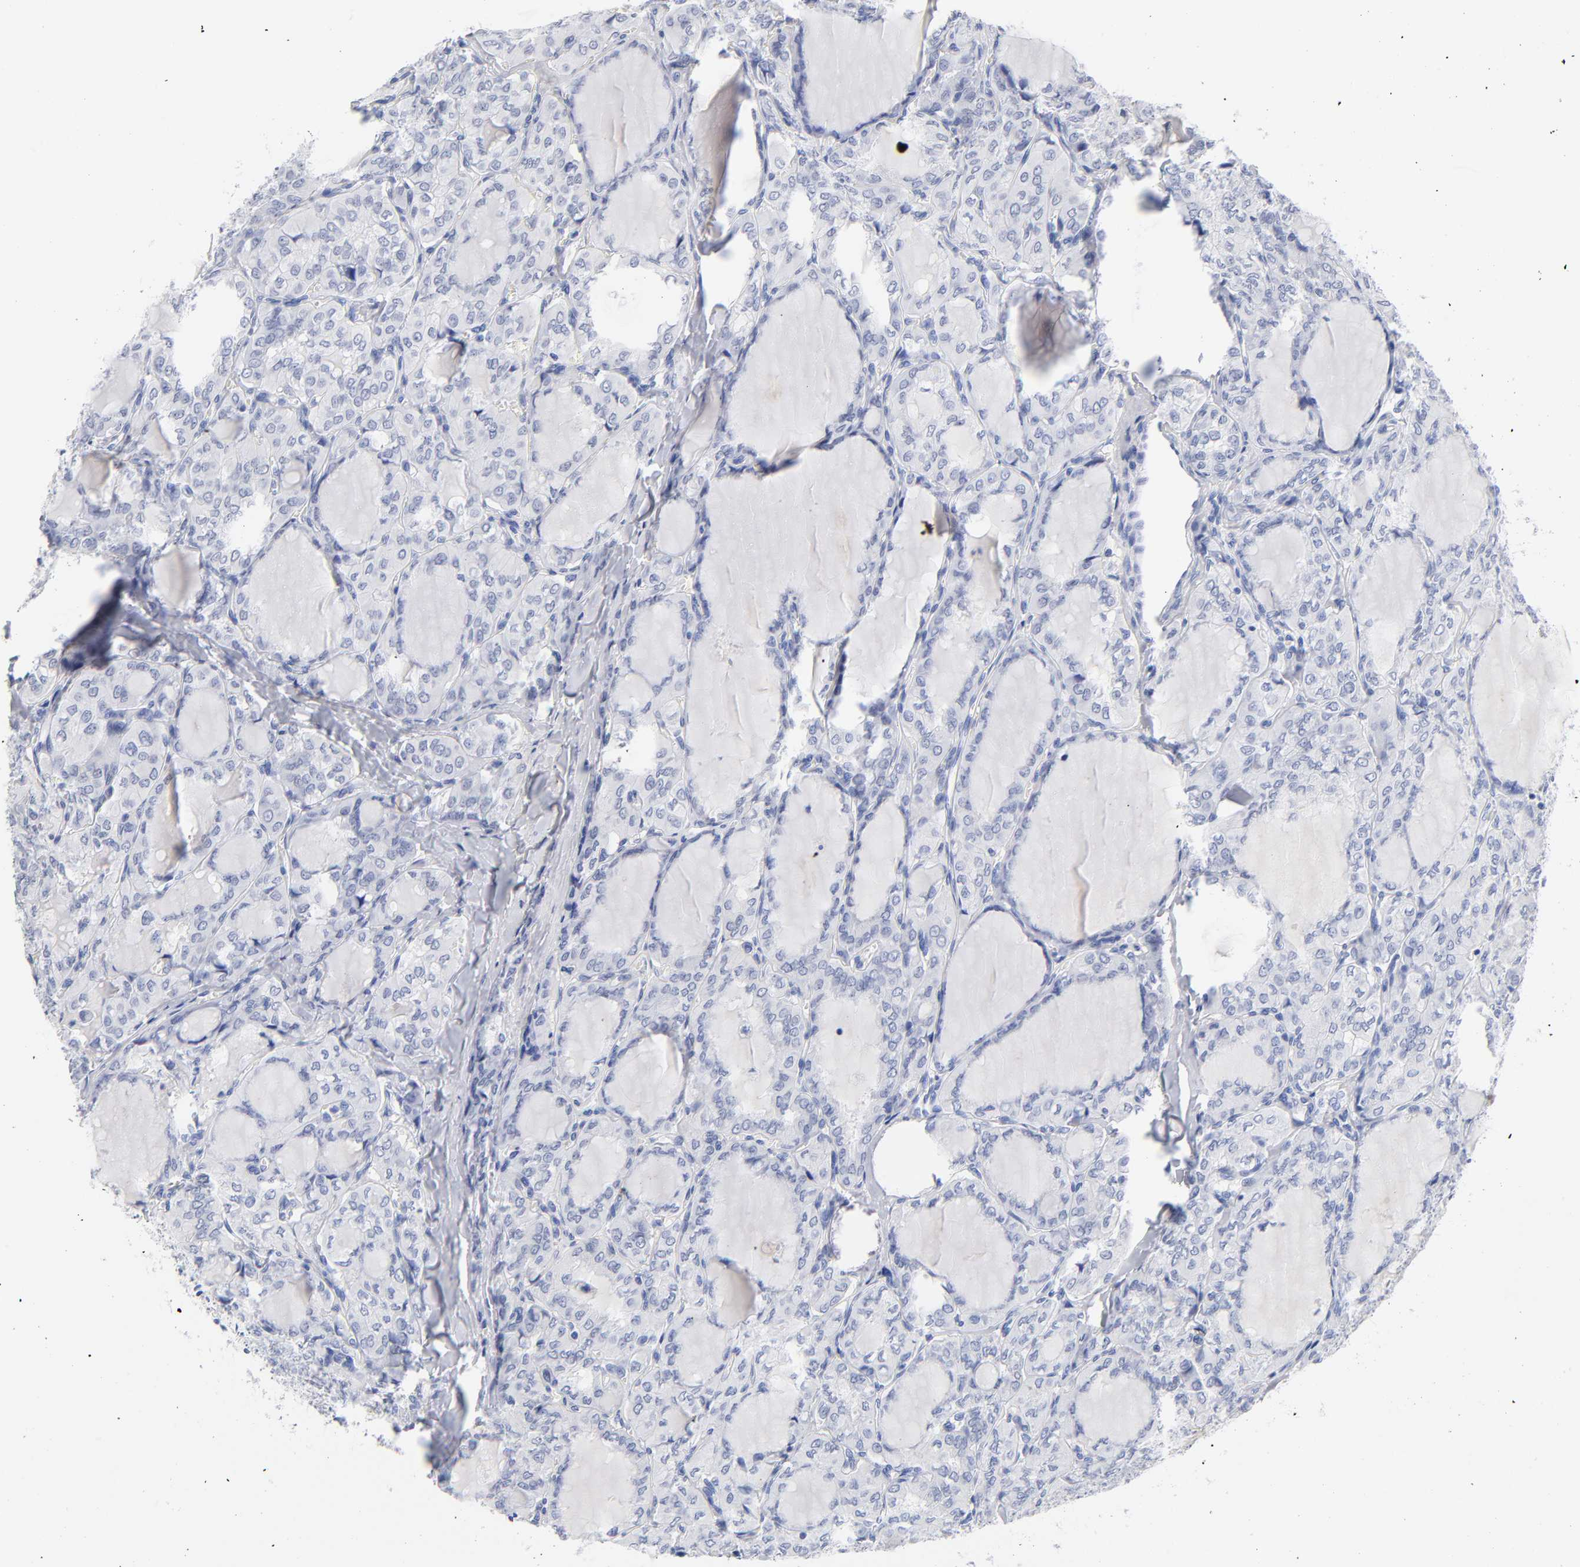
{"staining": {"intensity": "negative", "quantity": "none", "location": "none"}, "tissue": "thyroid cancer", "cell_type": "Tumor cells", "image_type": "cancer", "snomed": [{"axis": "morphology", "description": "Papillary adenocarcinoma, NOS"}, {"axis": "topography", "description": "Thyroid gland"}], "caption": "Protein analysis of papillary adenocarcinoma (thyroid) shows no significant expression in tumor cells.", "gene": "ORC2", "patient": {"sex": "male", "age": 20}}